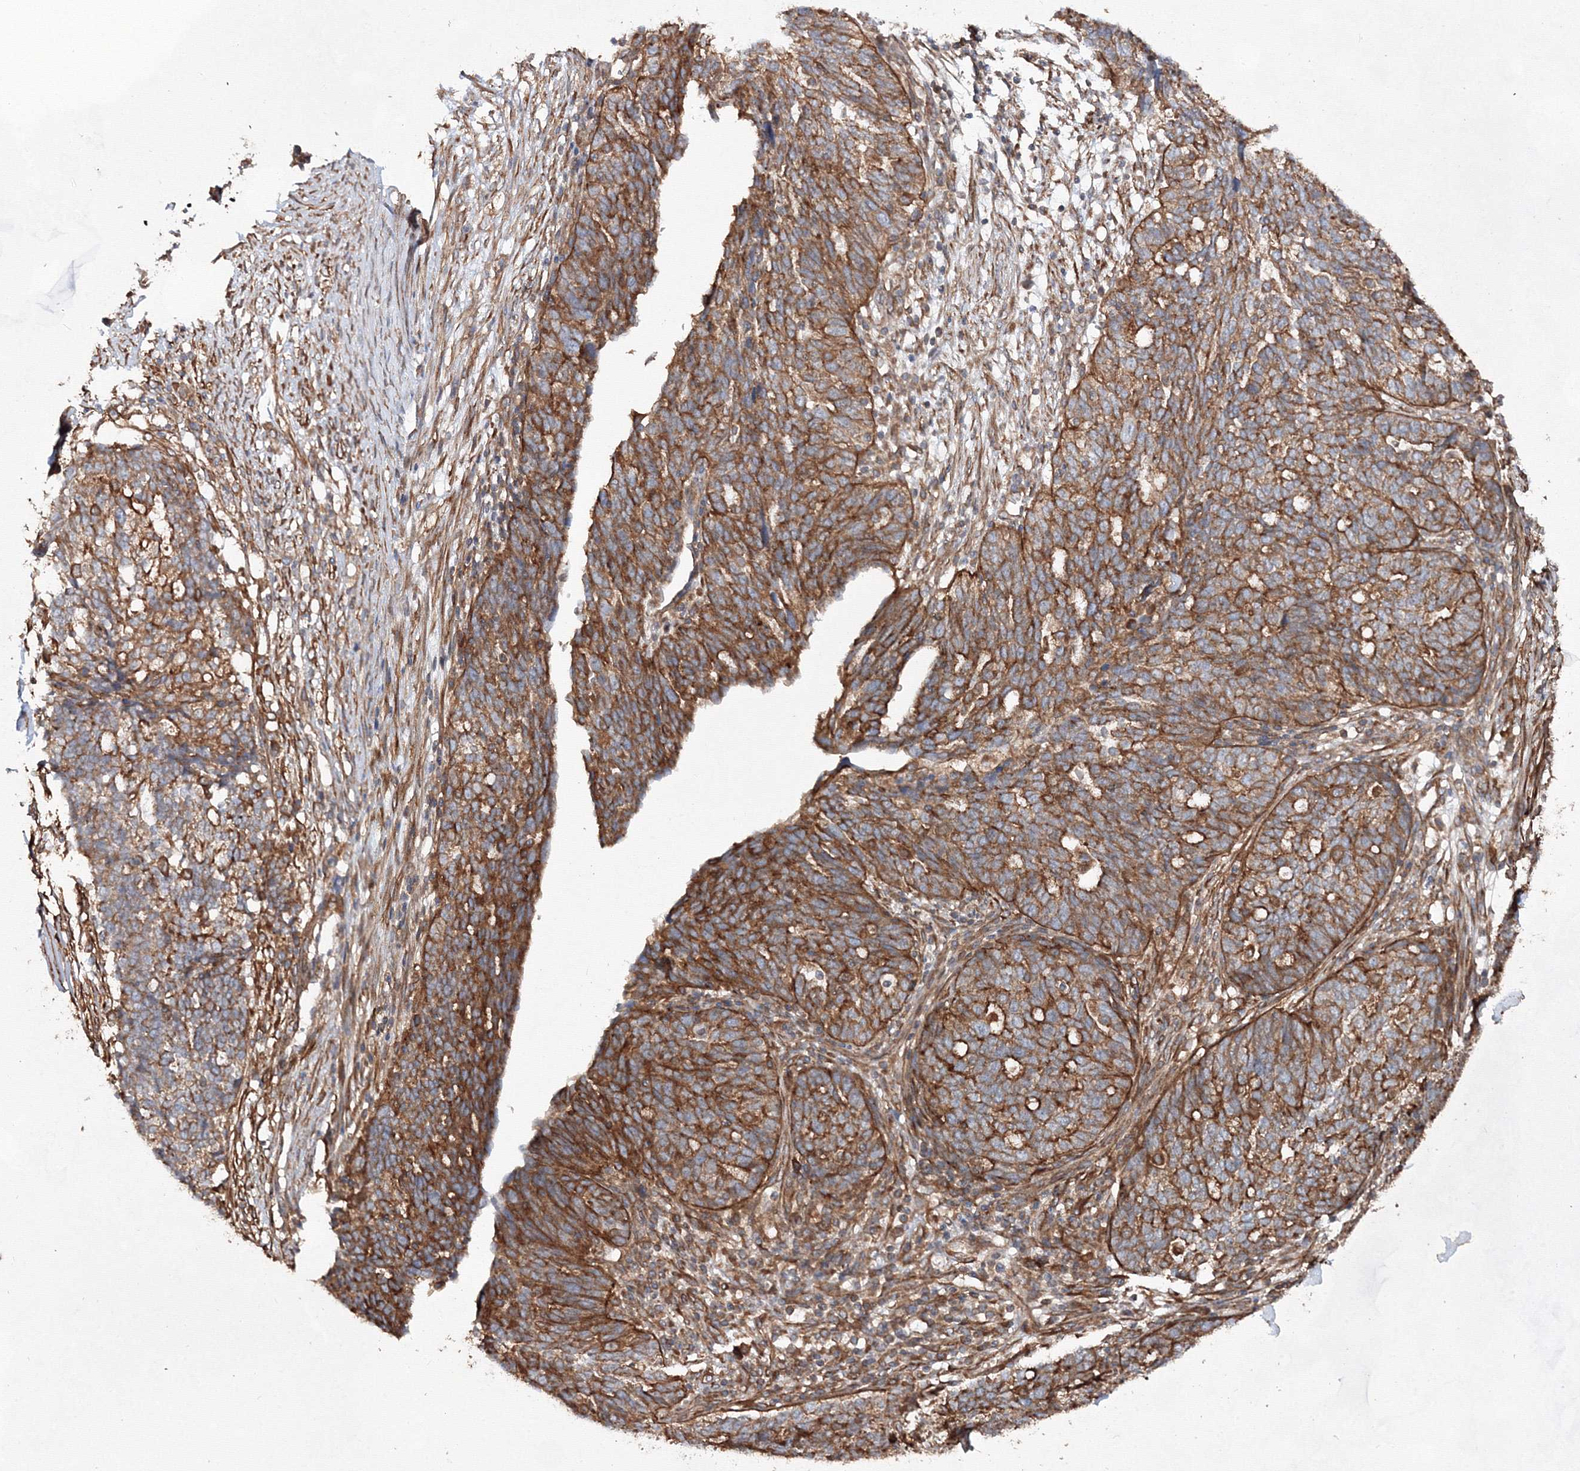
{"staining": {"intensity": "strong", "quantity": ">75%", "location": "cytoplasmic/membranous"}, "tissue": "ovarian cancer", "cell_type": "Tumor cells", "image_type": "cancer", "snomed": [{"axis": "morphology", "description": "Cystadenocarcinoma, serous, NOS"}, {"axis": "topography", "description": "Ovary"}], "caption": "About >75% of tumor cells in ovarian cancer (serous cystadenocarcinoma) exhibit strong cytoplasmic/membranous protein expression as visualized by brown immunohistochemical staining.", "gene": "EXOC6", "patient": {"sex": "female", "age": 59}}